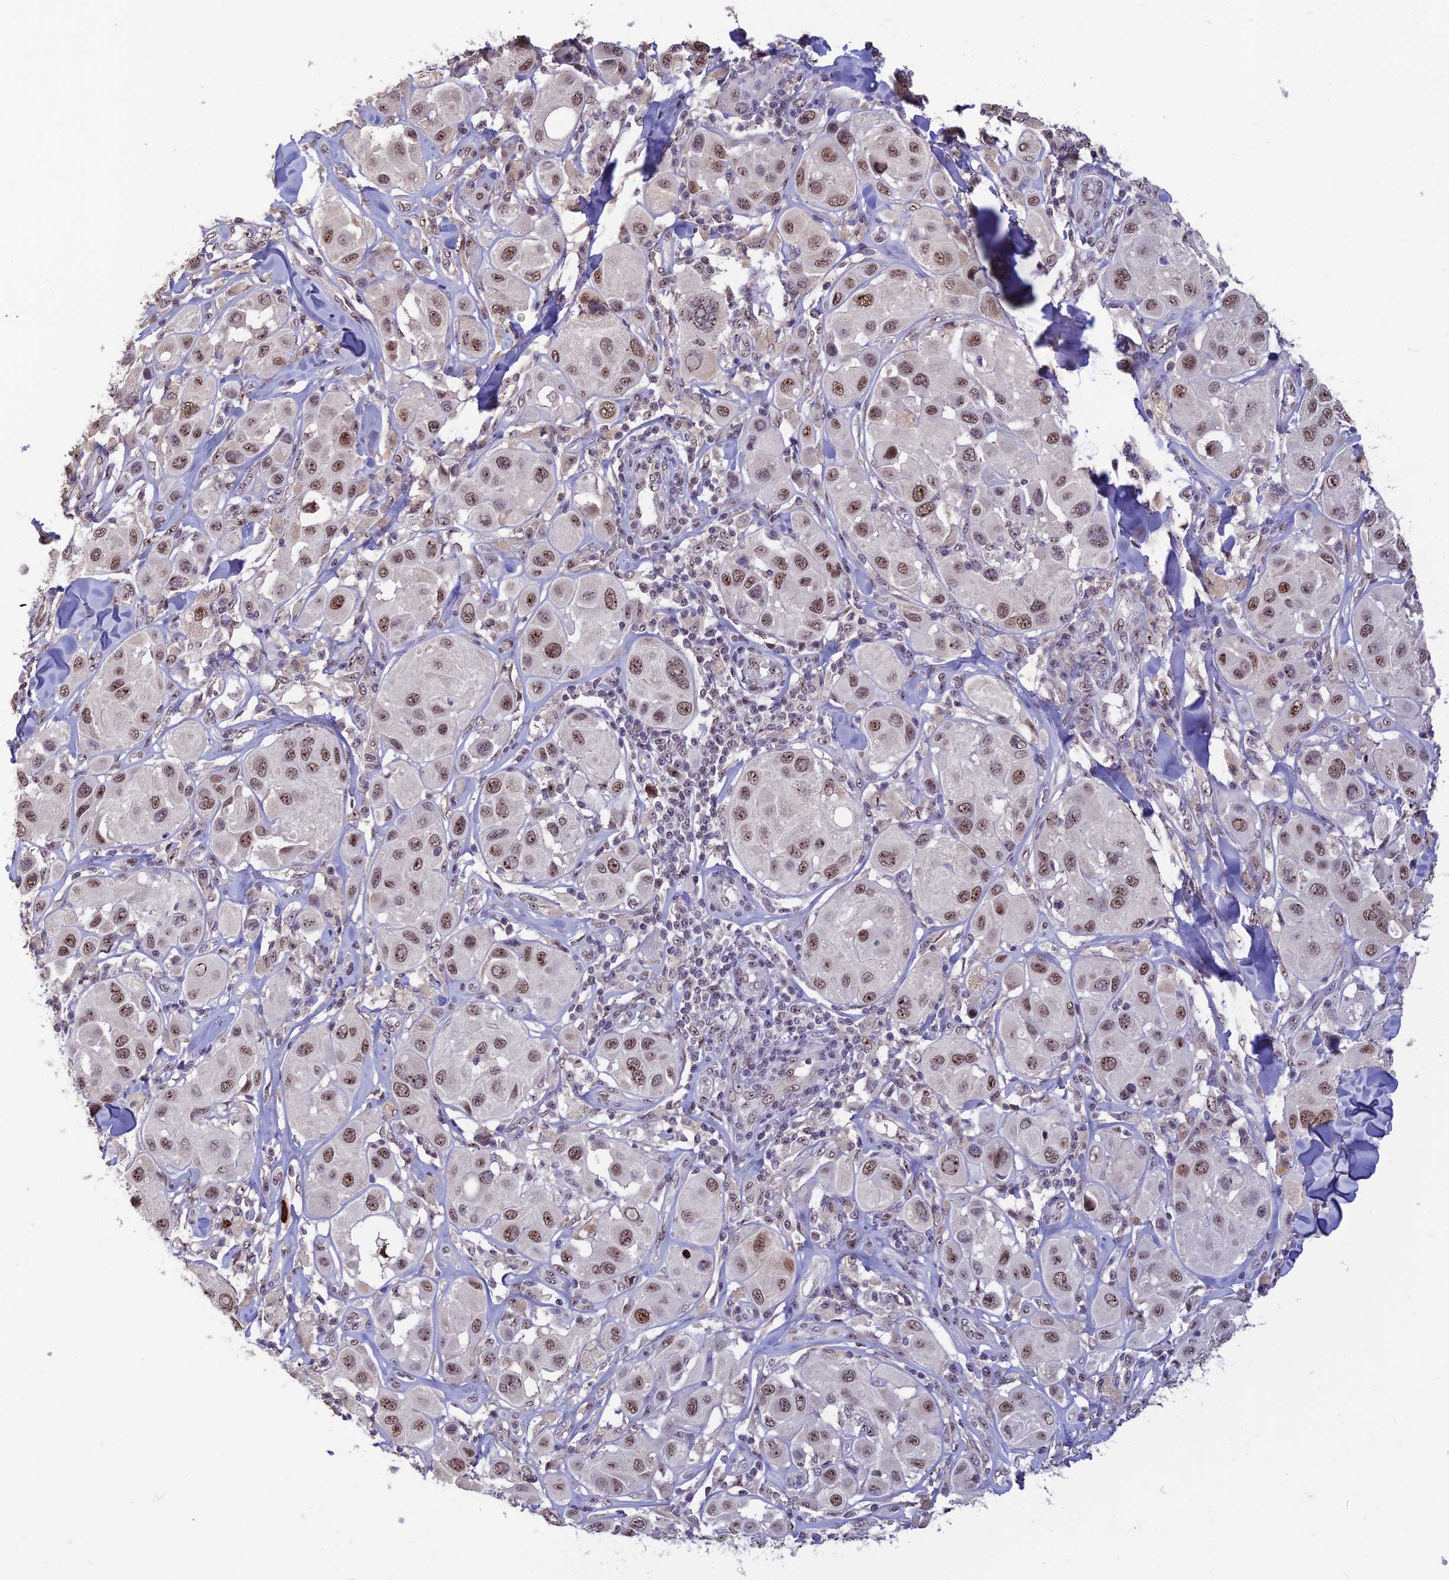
{"staining": {"intensity": "moderate", "quantity": ">75%", "location": "nuclear"}, "tissue": "melanoma", "cell_type": "Tumor cells", "image_type": "cancer", "snomed": [{"axis": "morphology", "description": "Malignant melanoma, Metastatic site"}, {"axis": "topography", "description": "Skin"}], "caption": "Protein staining shows moderate nuclear expression in about >75% of tumor cells in melanoma. Using DAB (brown) and hematoxylin (blue) stains, captured at high magnification using brightfield microscopy.", "gene": "POLR1G", "patient": {"sex": "male", "age": 41}}